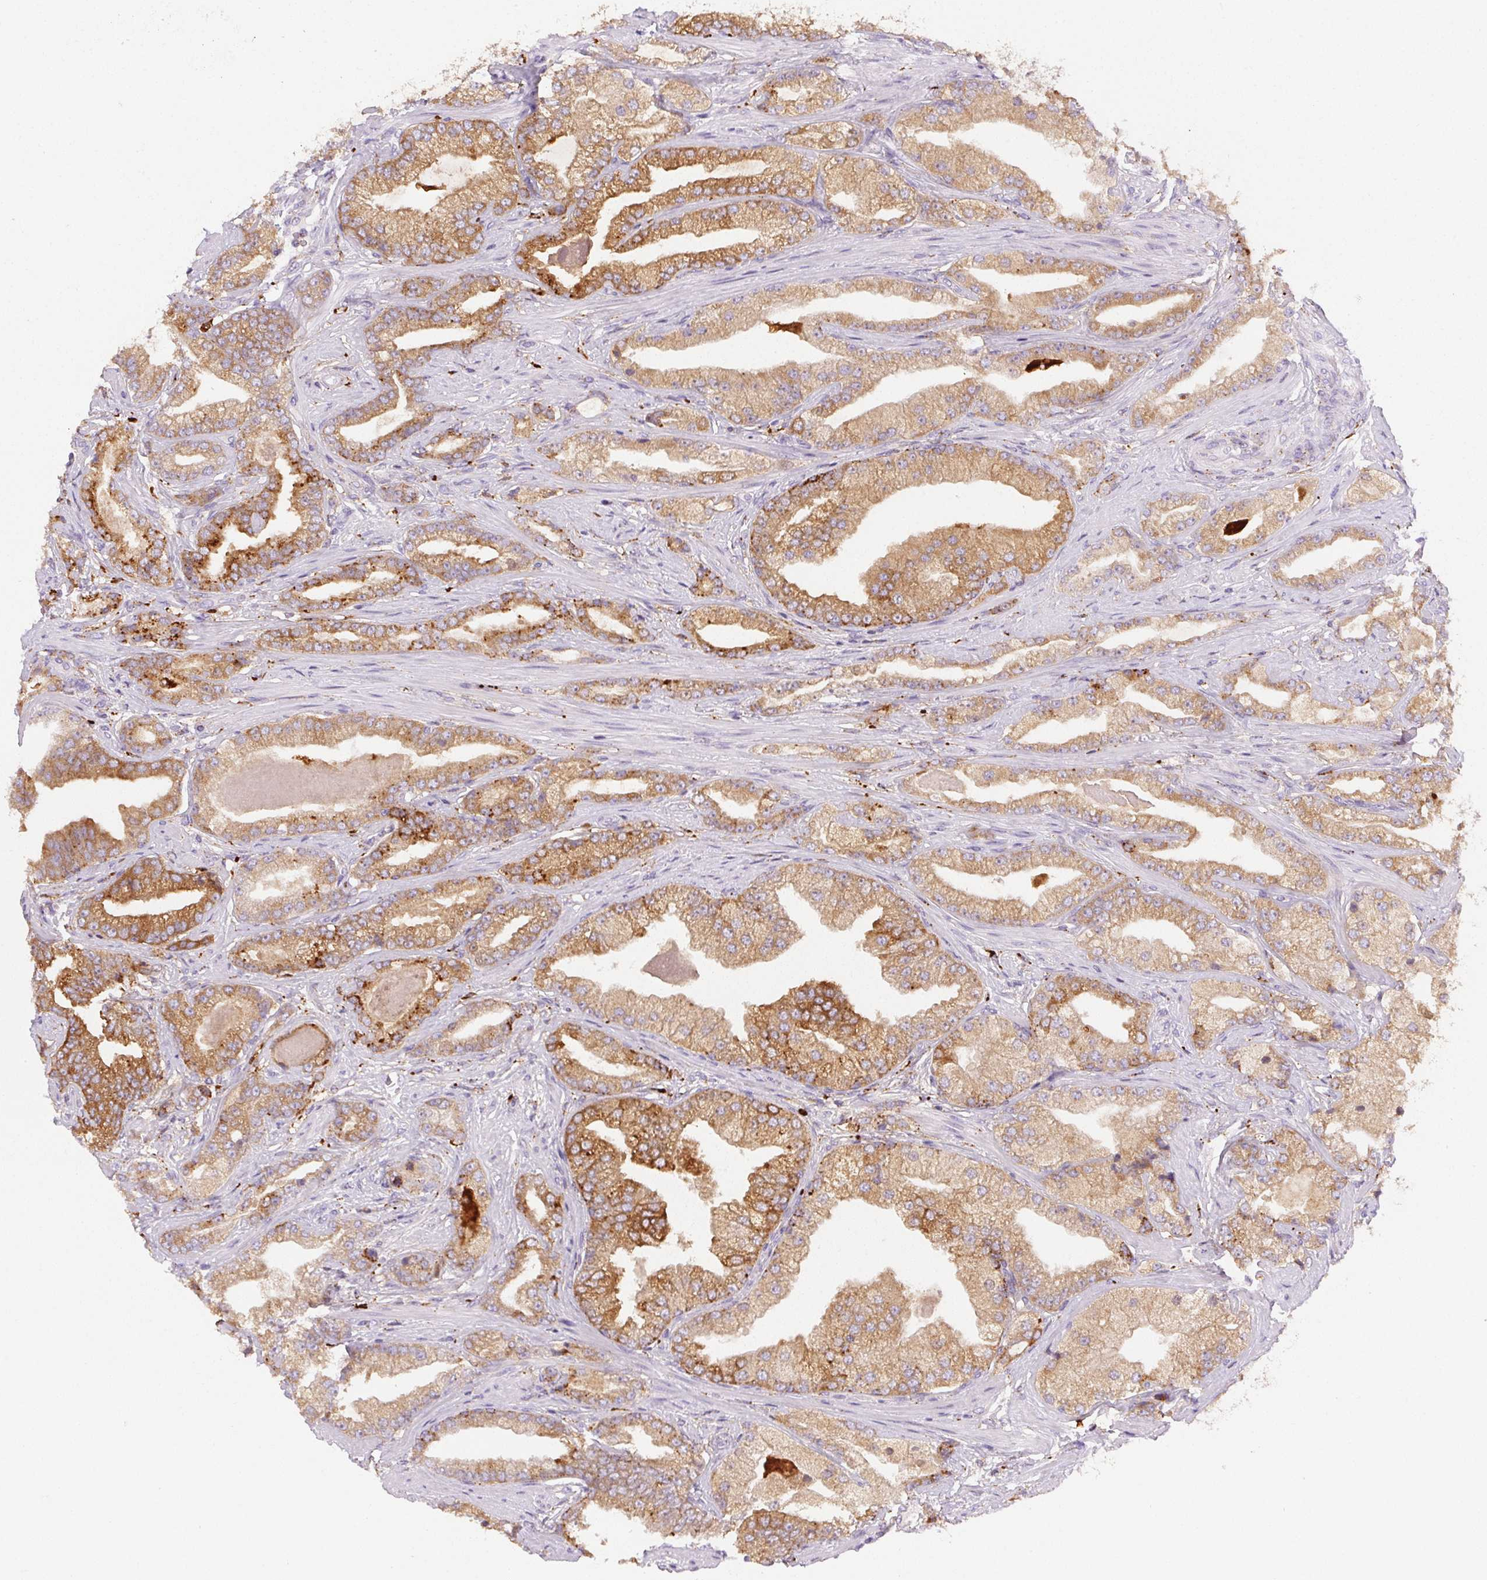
{"staining": {"intensity": "moderate", "quantity": ">75%", "location": "cytoplasmic/membranous"}, "tissue": "prostate cancer", "cell_type": "Tumor cells", "image_type": "cancer", "snomed": [{"axis": "morphology", "description": "Adenocarcinoma, Low grade"}, {"axis": "topography", "description": "Prostate"}], "caption": "Moderate cytoplasmic/membranous protein expression is seen in approximately >75% of tumor cells in prostate low-grade adenocarcinoma.", "gene": "SCPEP1", "patient": {"sex": "male", "age": 61}}